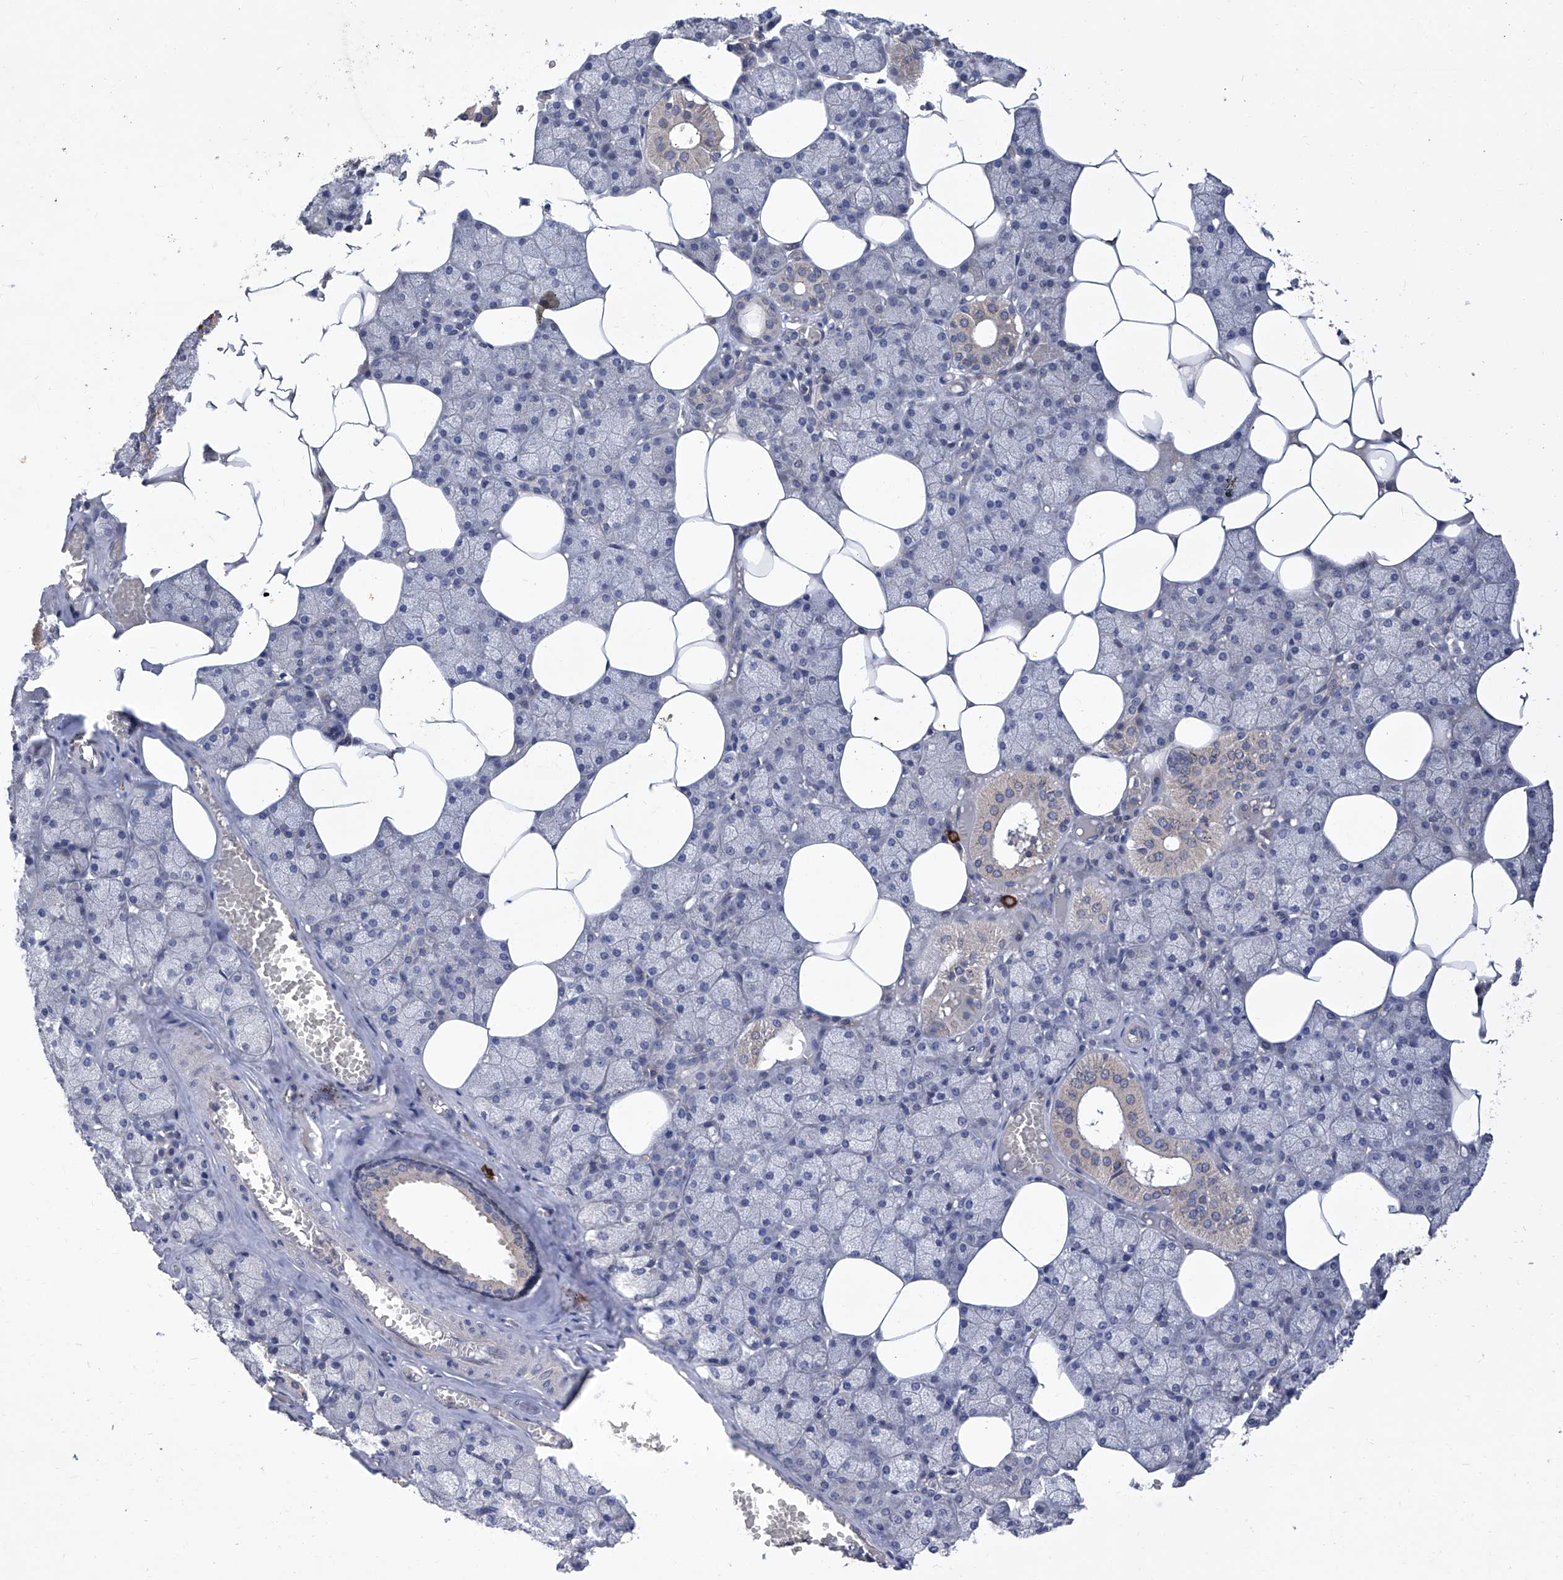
{"staining": {"intensity": "strong", "quantity": "<25%", "location": "cytoplasmic/membranous"}, "tissue": "salivary gland", "cell_type": "Glandular cells", "image_type": "normal", "snomed": [{"axis": "morphology", "description": "Normal tissue, NOS"}, {"axis": "topography", "description": "Salivary gland"}], "caption": "Immunohistochemical staining of unremarkable salivary gland exhibits <25% levels of strong cytoplasmic/membranous protein staining in approximately <25% of glandular cells. The staining is performed using DAB (3,3'-diaminobenzidine) brown chromogen to label protein expression. The nuclei are counter-stained blue using hematoxylin.", "gene": "IFNL2", "patient": {"sex": "male", "age": 62}}